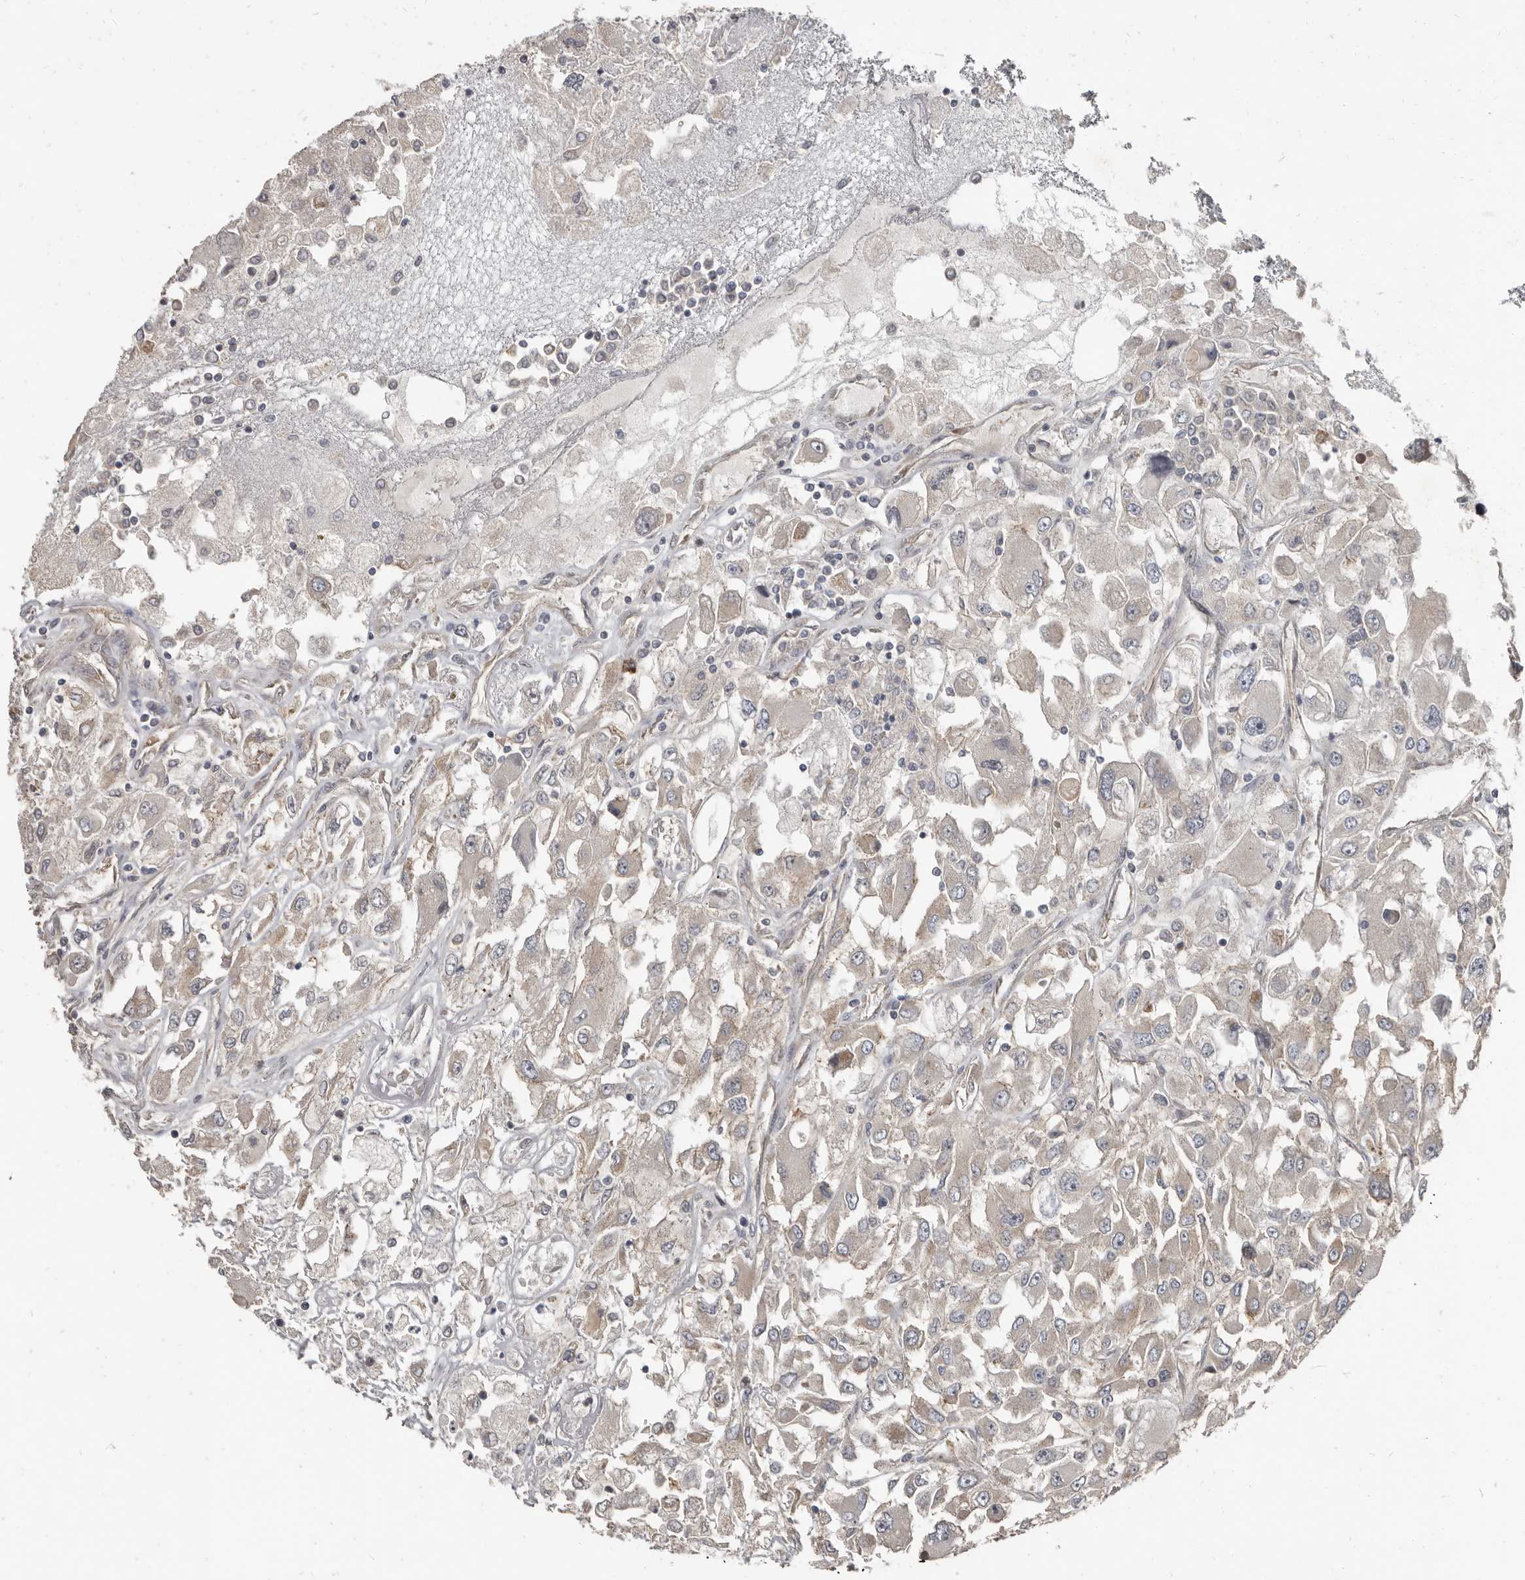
{"staining": {"intensity": "negative", "quantity": "none", "location": "none"}, "tissue": "renal cancer", "cell_type": "Tumor cells", "image_type": "cancer", "snomed": [{"axis": "morphology", "description": "Adenocarcinoma, NOS"}, {"axis": "topography", "description": "Kidney"}], "caption": "Immunohistochemistry image of human renal adenocarcinoma stained for a protein (brown), which reveals no staining in tumor cells.", "gene": "AKNAD1", "patient": {"sex": "female", "age": 52}}